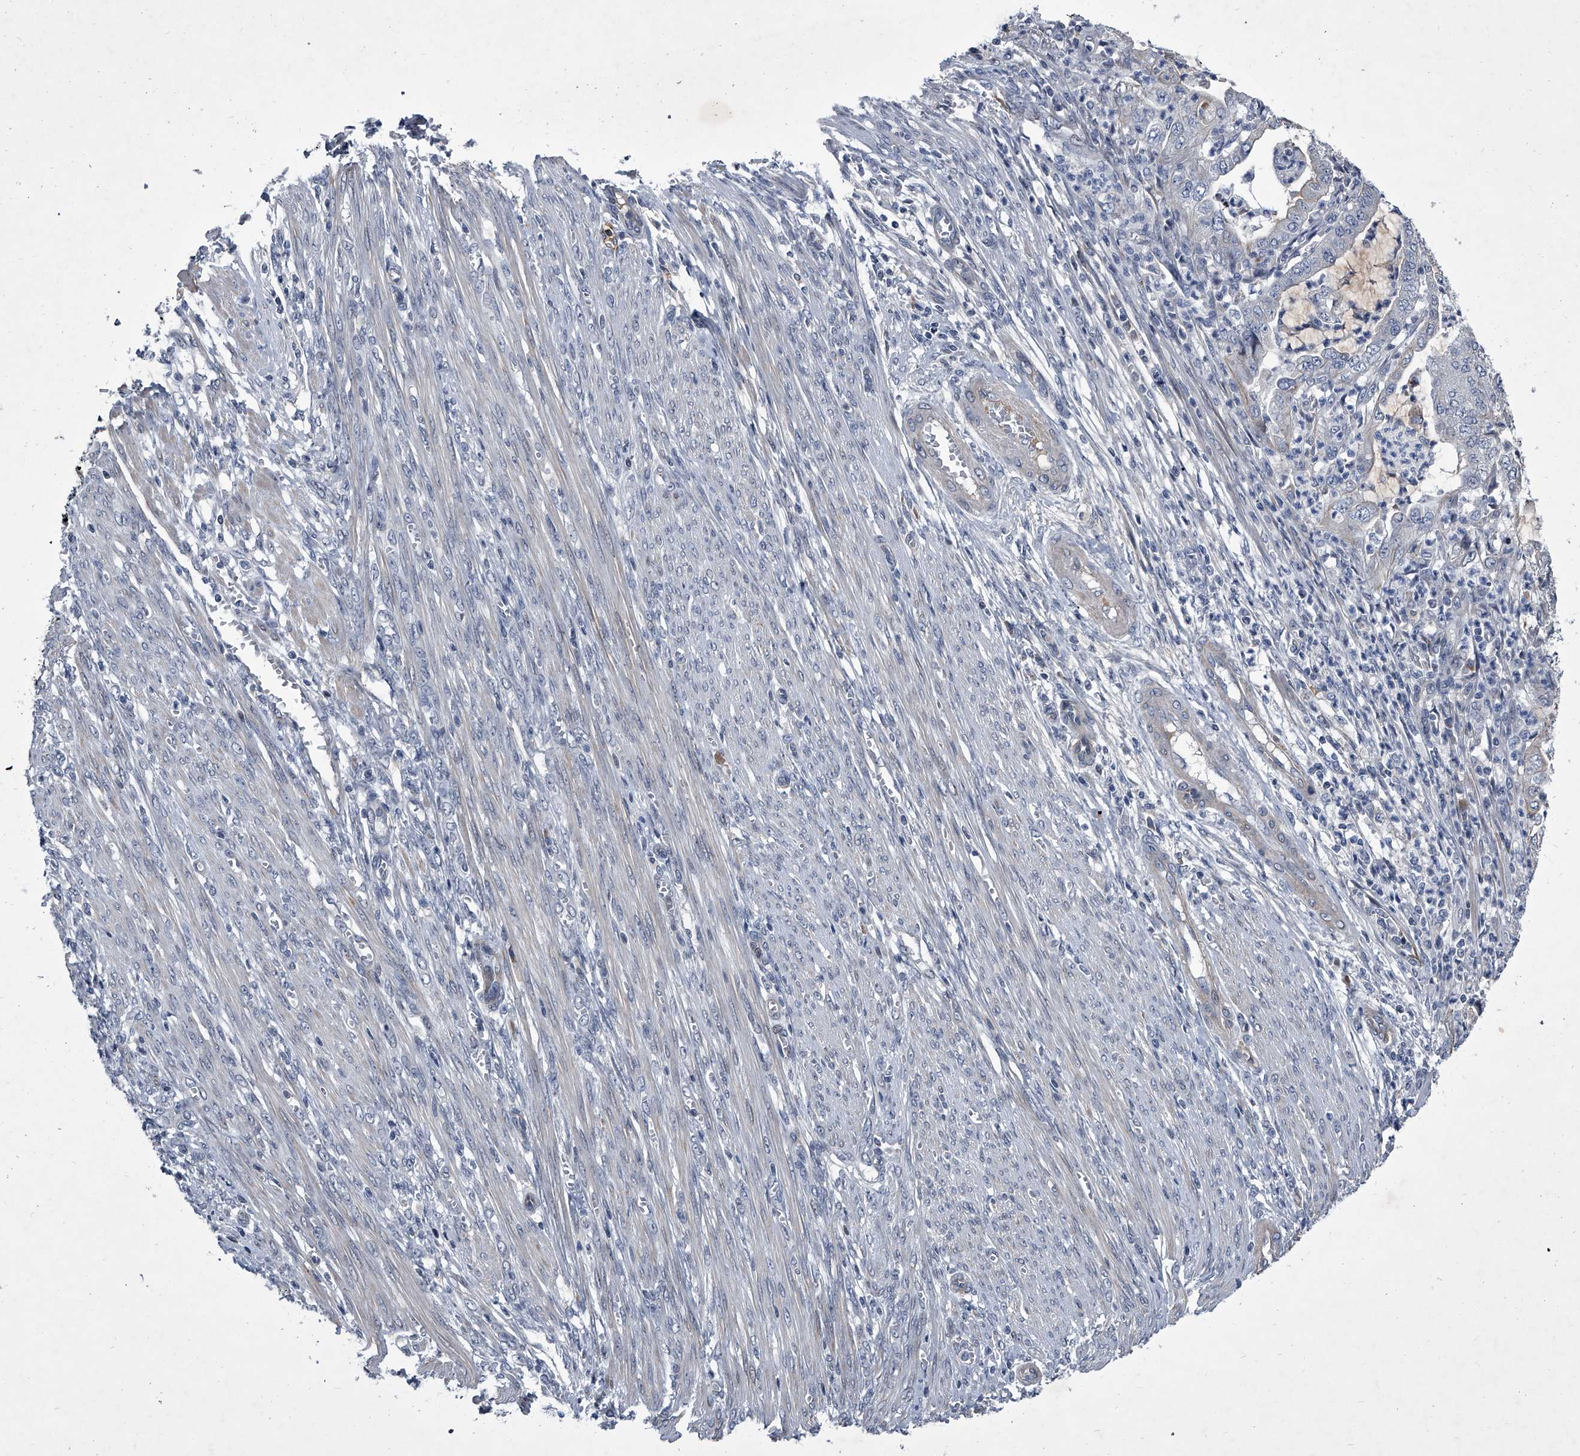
{"staining": {"intensity": "negative", "quantity": "none", "location": "none"}, "tissue": "endometrial cancer", "cell_type": "Tumor cells", "image_type": "cancer", "snomed": [{"axis": "morphology", "description": "Adenocarcinoma, NOS"}, {"axis": "topography", "description": "Endometrium"}], "caption": "A micrograph of human endometrial cancer is negative for staining in tumor cells. The staining was performed using DAB to visualize the protein expression in brown, while the nuclei were stained in blue with hematoxylin (Magnification: 20x).", "gene": "ZNF76", "patient": {"sex": "female", "age": 51}}